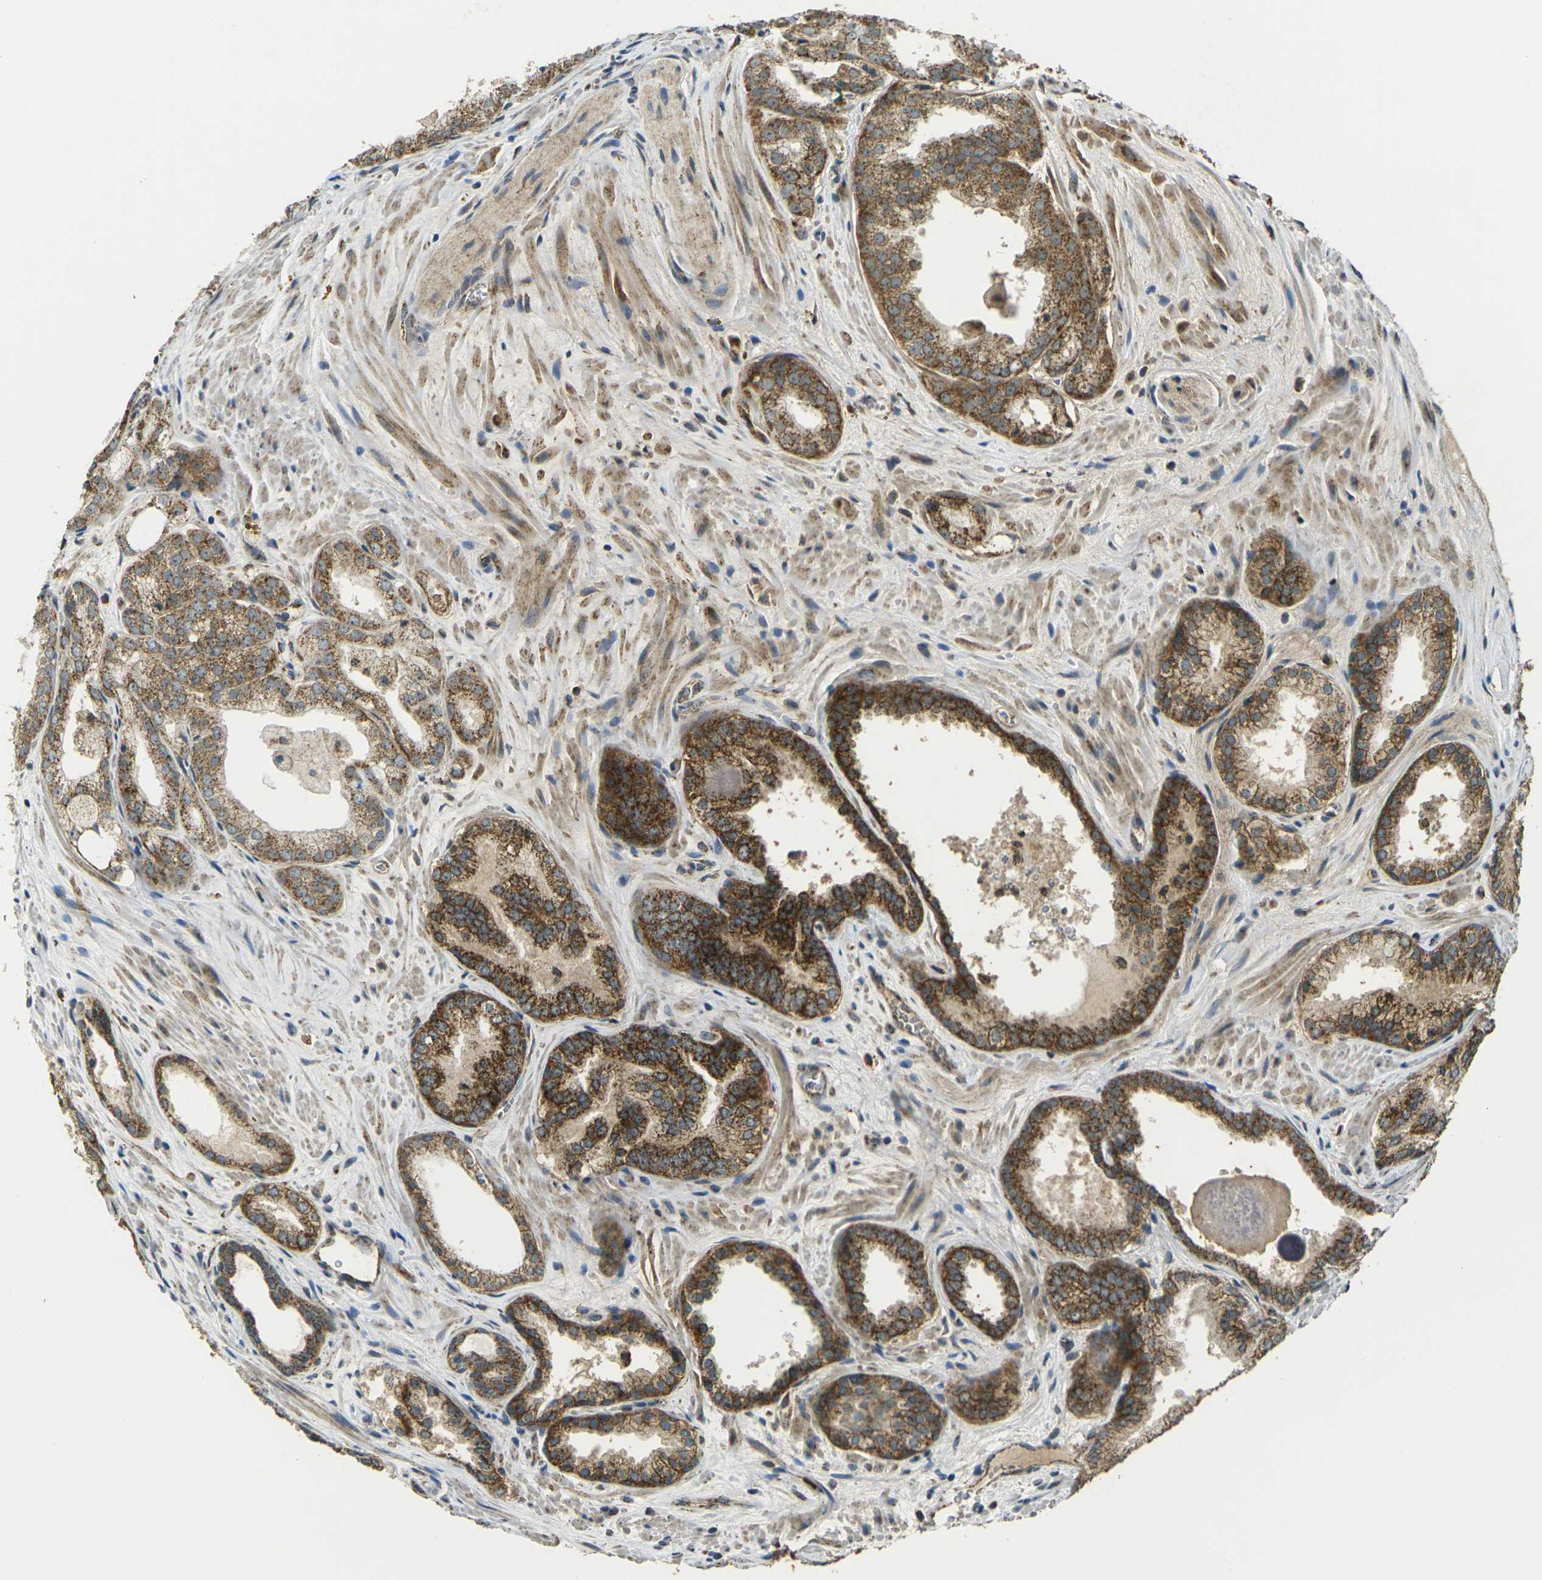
{"staining": {"intensity": "moderate", "quantity": ">75%", "location": "cytoplasmic/membranous"}, "tissue": "prostate cancer", "cell_type": "Tumor cells", "image_type": "cancer", "snomed": [{"axis": "morphology", "description": "Adenocarcinoma, Low grade"}, {"axis": "topography", "description": "Prostate"}], "caption": "Immunohistochemical staining of human prostate cancer exhibits medium levels of moderate cytoplasmic/membranous expression in approximately >75% of tumor cells.", "gene": "IGF1R", "patient": {"sex": "male", "age": 60}}